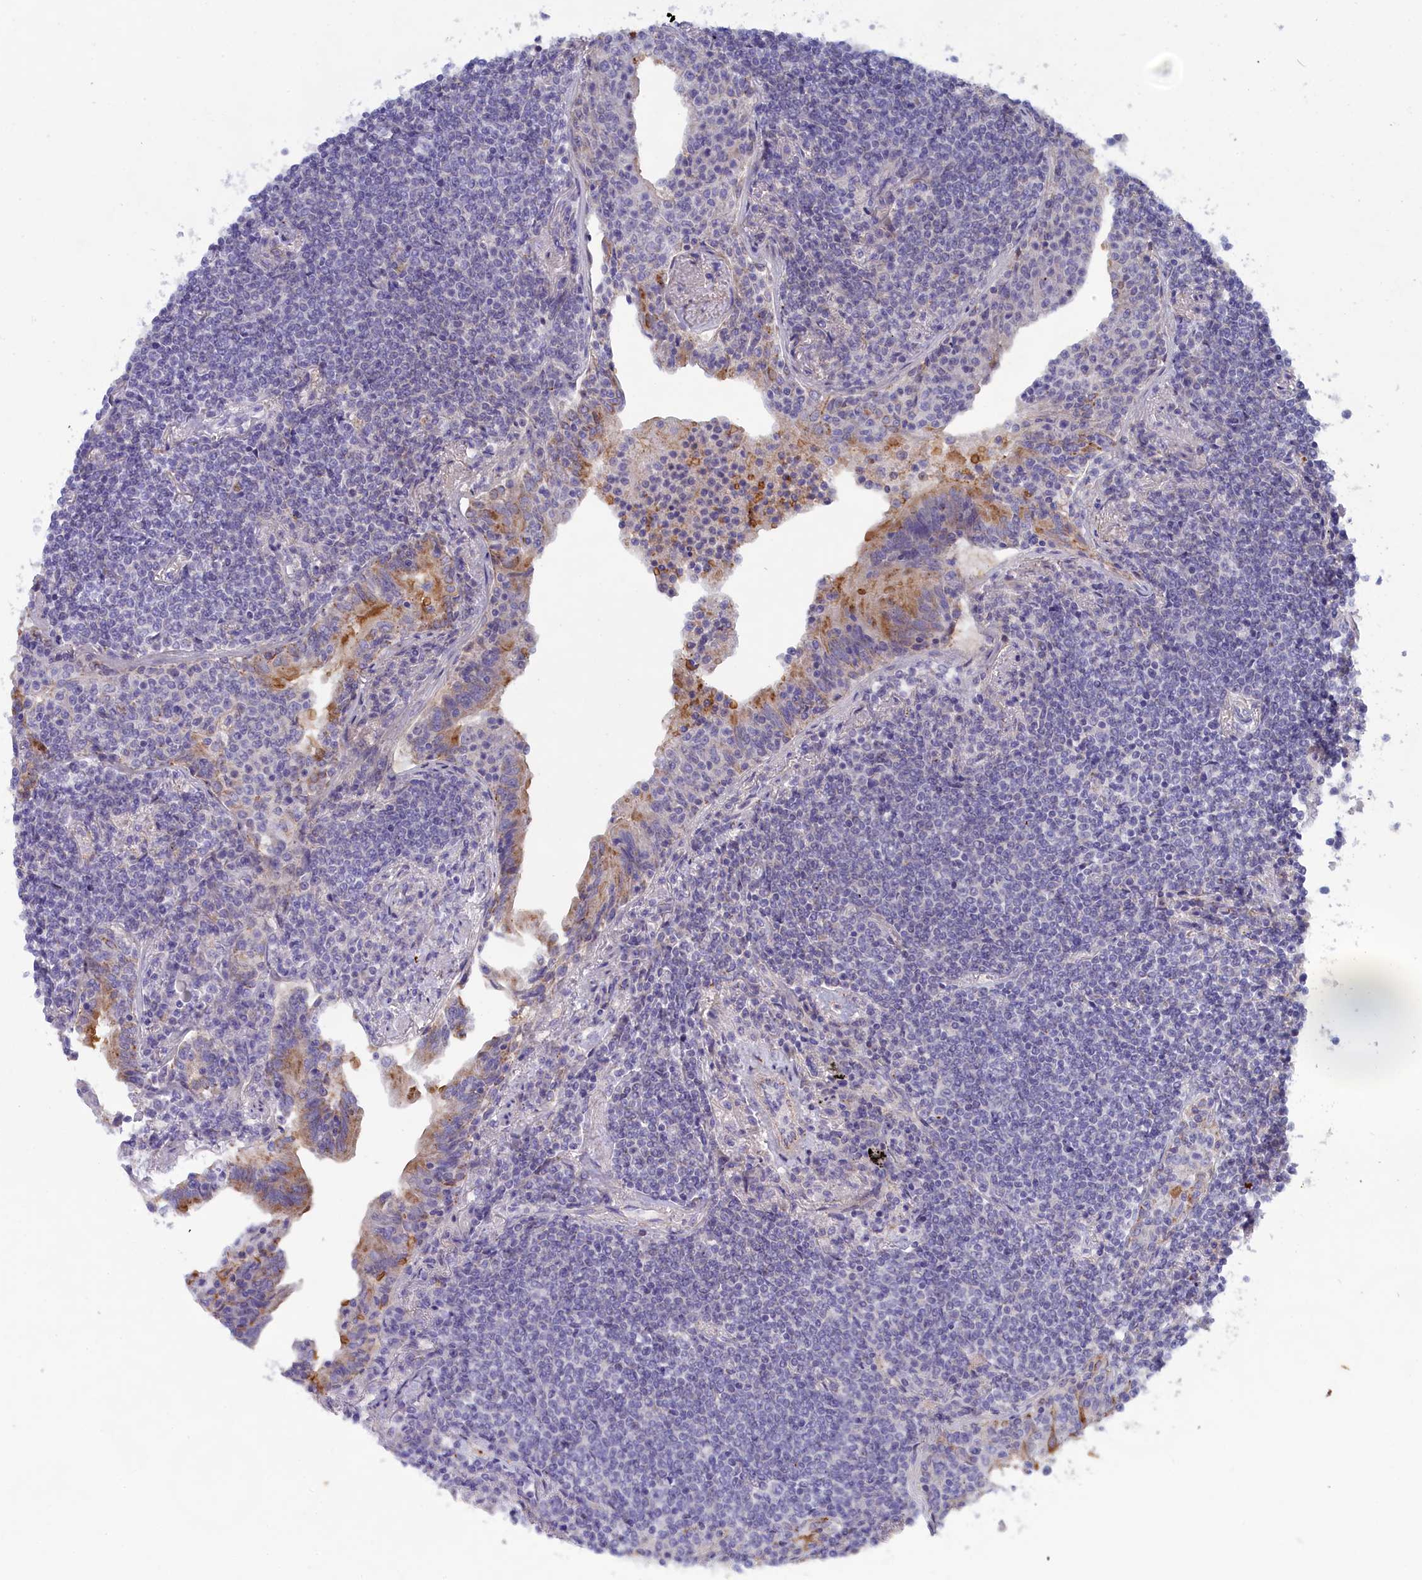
{"staining": {"intensity": "negative", "quantity": "none", "location": "none"}, "tissue": "lymphoma", "cell_type": "Tumor cells", "image_type": "cancer", "snomed": [{"axis": "morphology", "description": "Malignant lymphoma, non-Hodgkin's type, Low grade"}, {"axis": "topography", "description": "Lung"}], "caption": "Human lymphoma stained for a protein using immunohistochemistry (IHC) shows no positivity in tumor cells.", "gene": "WDR6", "patient": {"sex": "female", "age": 71}}